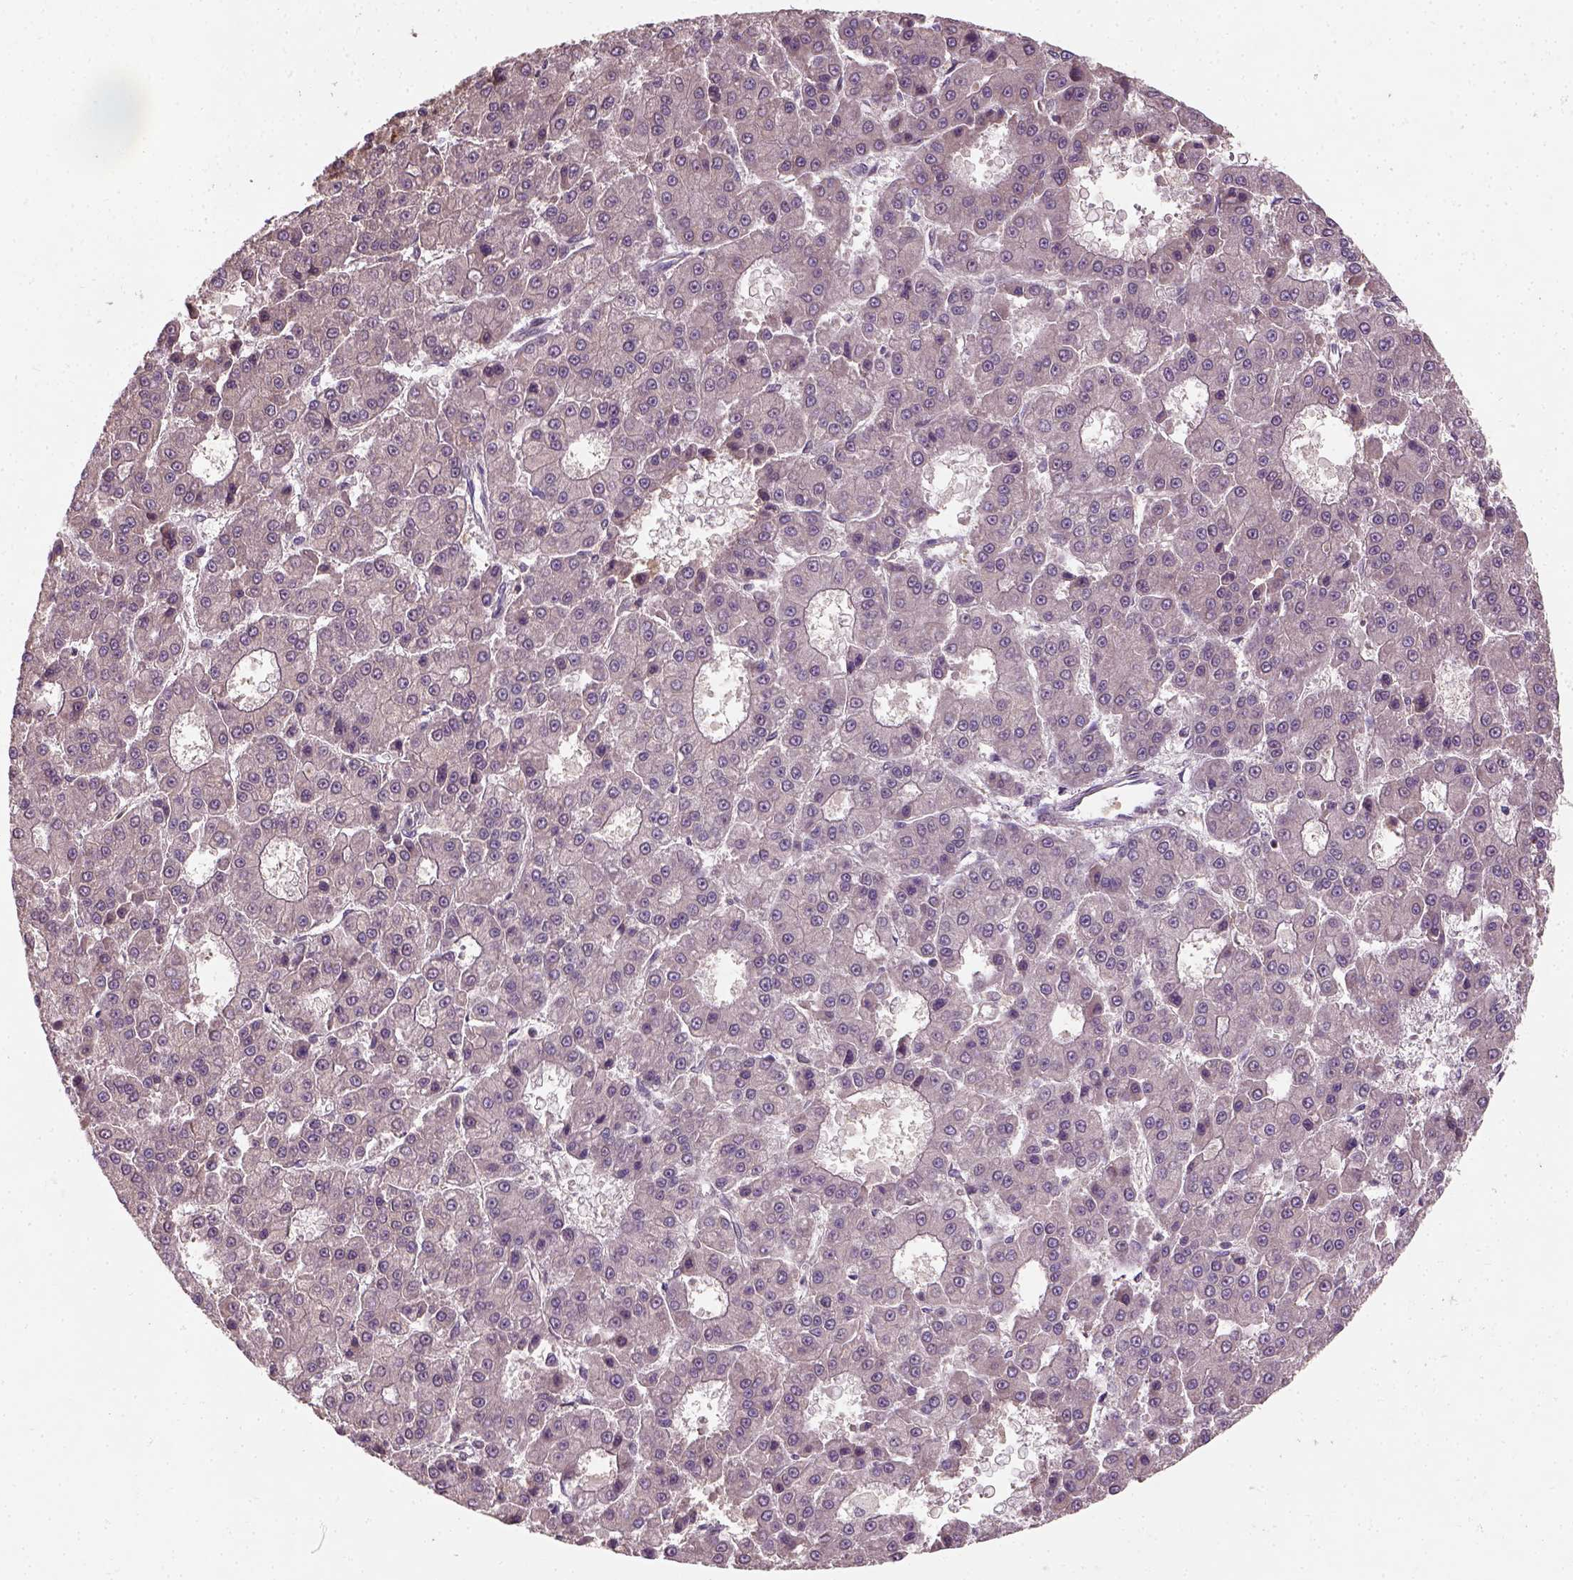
{"staining": {"intensity": "negative", "quantity": "none", "location": "none"}, "tissue": "liver cancer", "cell_type": "Tumor cells", "image_type": "cancer", "snomed": [{"axis": "morphology", "description": "Carcinoma, Hepatocellular, NOS"}, {"axis": "topography", "description": "Liver"}], "caption": "Human liver hepatocellular carcinoma stained for a protein using immunohistochemistry (IHC) exhibits no positivity in tumor cells.", "gene": "CAMKK1", "patient": {"sex": "male", "age": 70}}